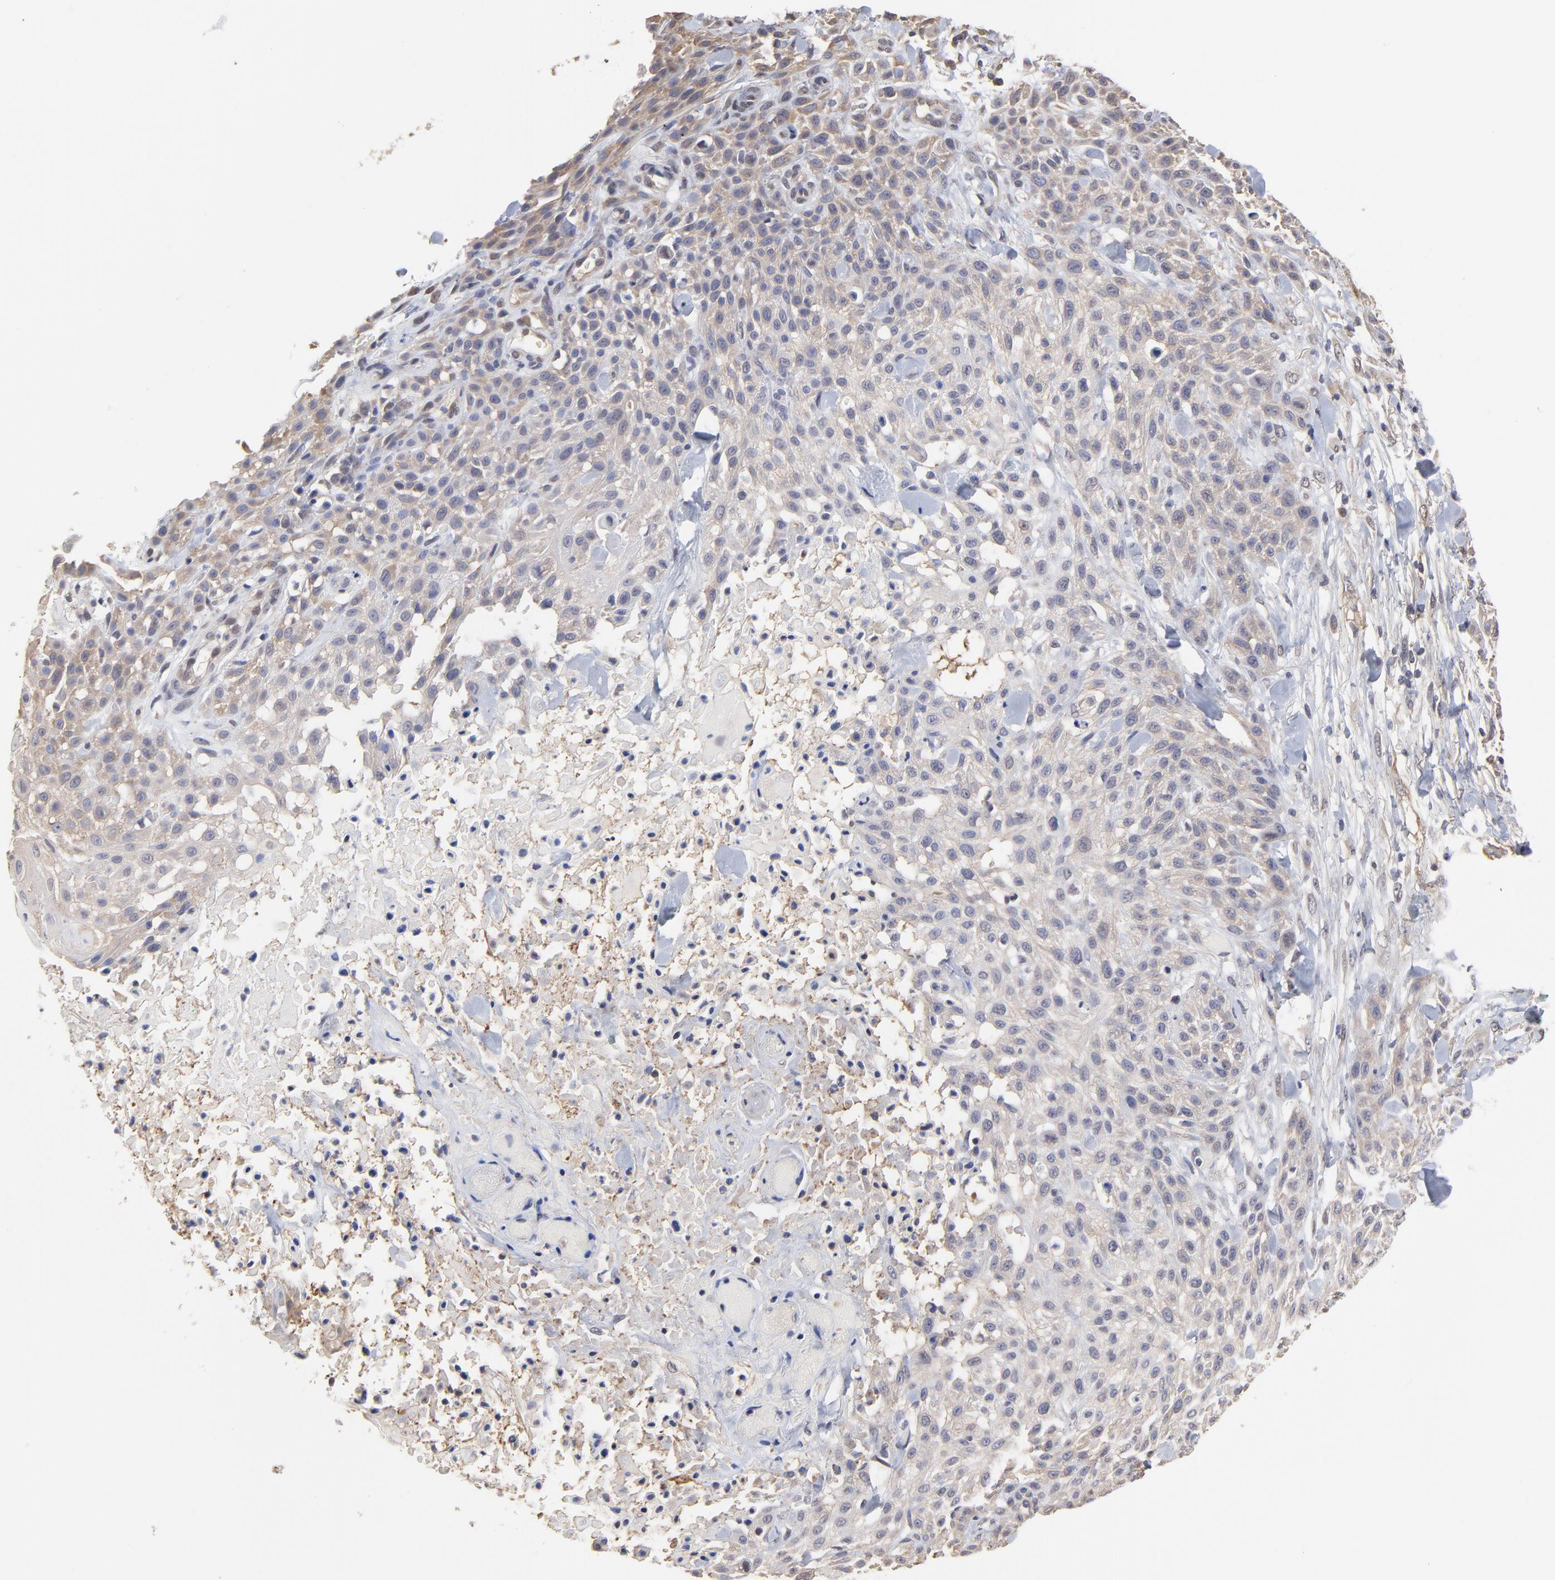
{"staining": {"intensity": "weak", "quantity": "25%-75%", "location": "cytoplasmic/membranous"}, "tissue": "skin cancer", "cell_type": "Tumor cells", "image_type": "cancer", "snomed": [{"axis": "morphology", "description": "Squamous cell carcinoma, NOS"}, {"axis": "topography", "description": "Skin"}], "caption": "IHC image of skin squamous cell carcinoma stained for a protein (brown), which exhibits low levels of weak cytoplasmic/membranous positivity in approximately 25%-75% of tumor cells.", "gene": "CCT2", "patient": {"sex": "female", "age": 42}}